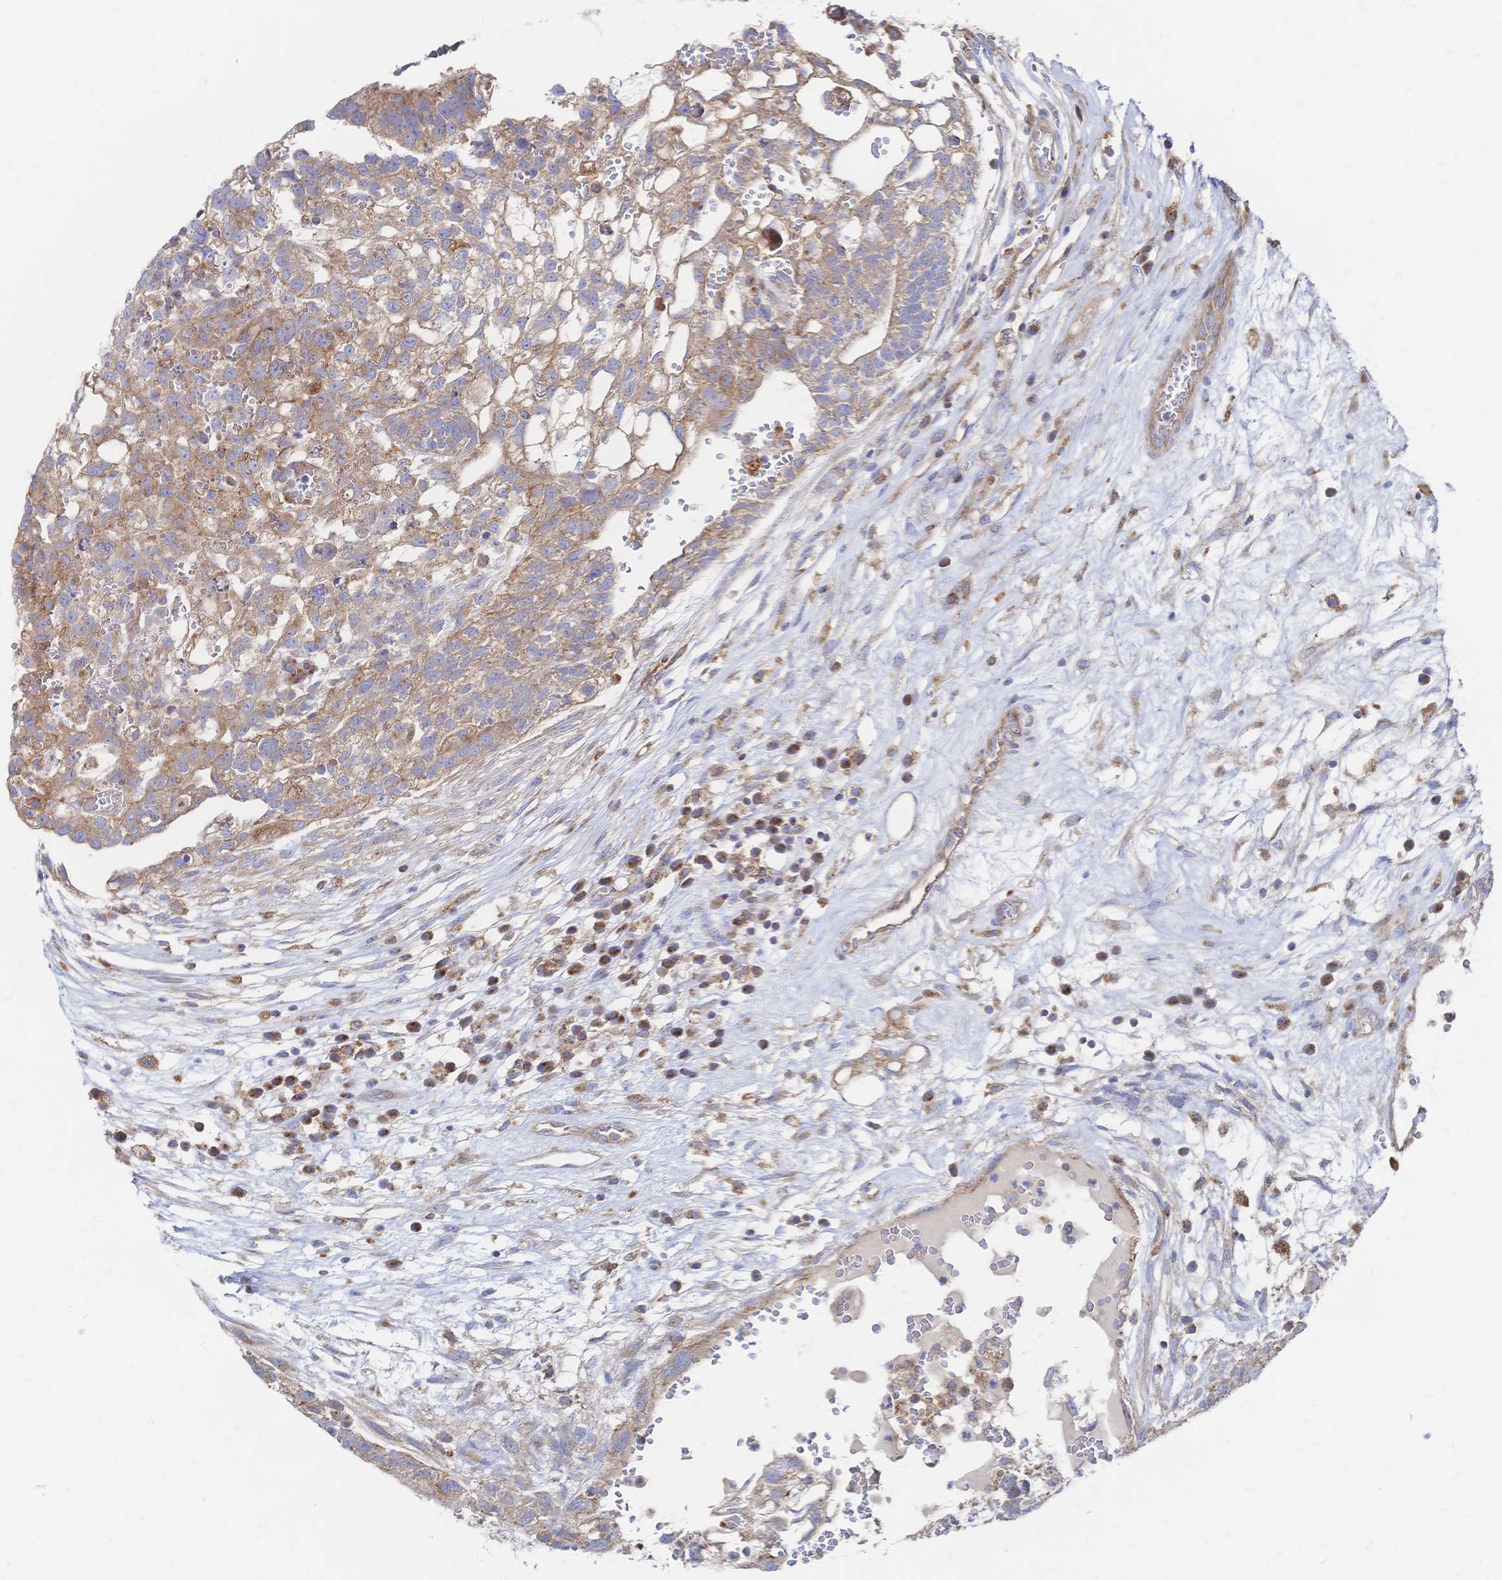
{"staining": {"intensity": "moderate", "quantity": ">75%", "location": "cytoplasmic/membranous"}, "tissue": "testis cancer", "cell_type": "Tumor cells", "image_type": "cancer", "snomed": [{"axis": "morphology", "description": "Normal tissue, NOS"}, {"axis": "morphology", "description": "Carcinoma, Embryonal, NOS"}, {"axis": "topography", "description": "Testis"}], "caption": "Approximately >75% of tumor cells in human testis embryonal carcinoma exhibit moderate cytoplasmic/membranous protein positivity as visualized by brown immunohistochemical staining.", "gene": "SORBS1", "patient": {"sex": "male", "age": 32}}